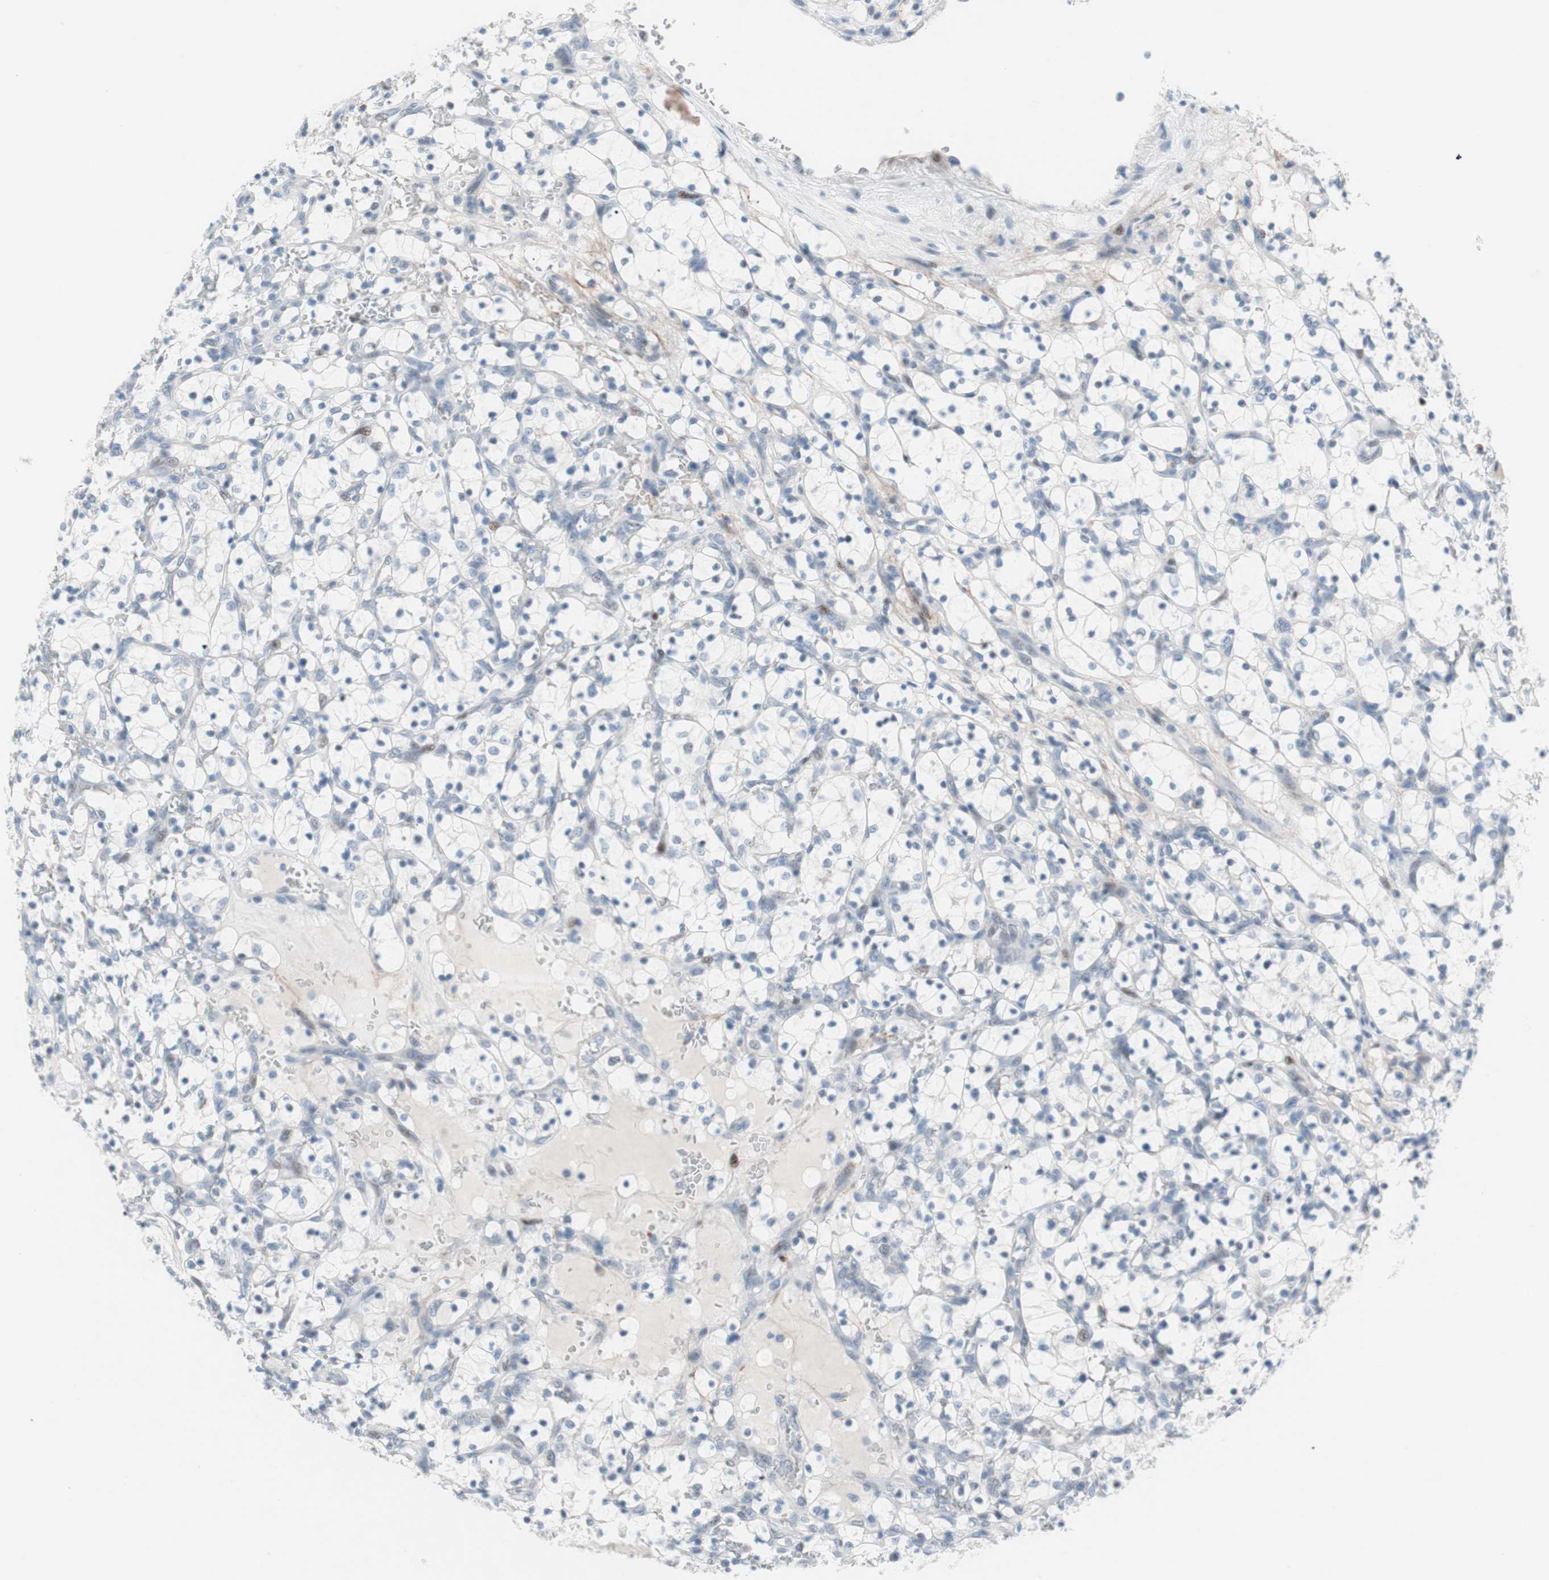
{"staining": {"intensity": "negative", "quantity": "none", "location": "none"}, "tissue": "renal cancer", "cell_type": "Tumor cells", "image_type": "cancer", "snomed": [{"axis": "morphology", "description": "Adenocarcinoma, NOS"}, {"axis": "topography", "description": "Kidney"}], "caption": "Immunohistochemical staining of human renal adenocarcinoma shows no significant expression in tumor cells.", "gene": "FOSL1", "patient": {"sex": "female", "age": 69}}